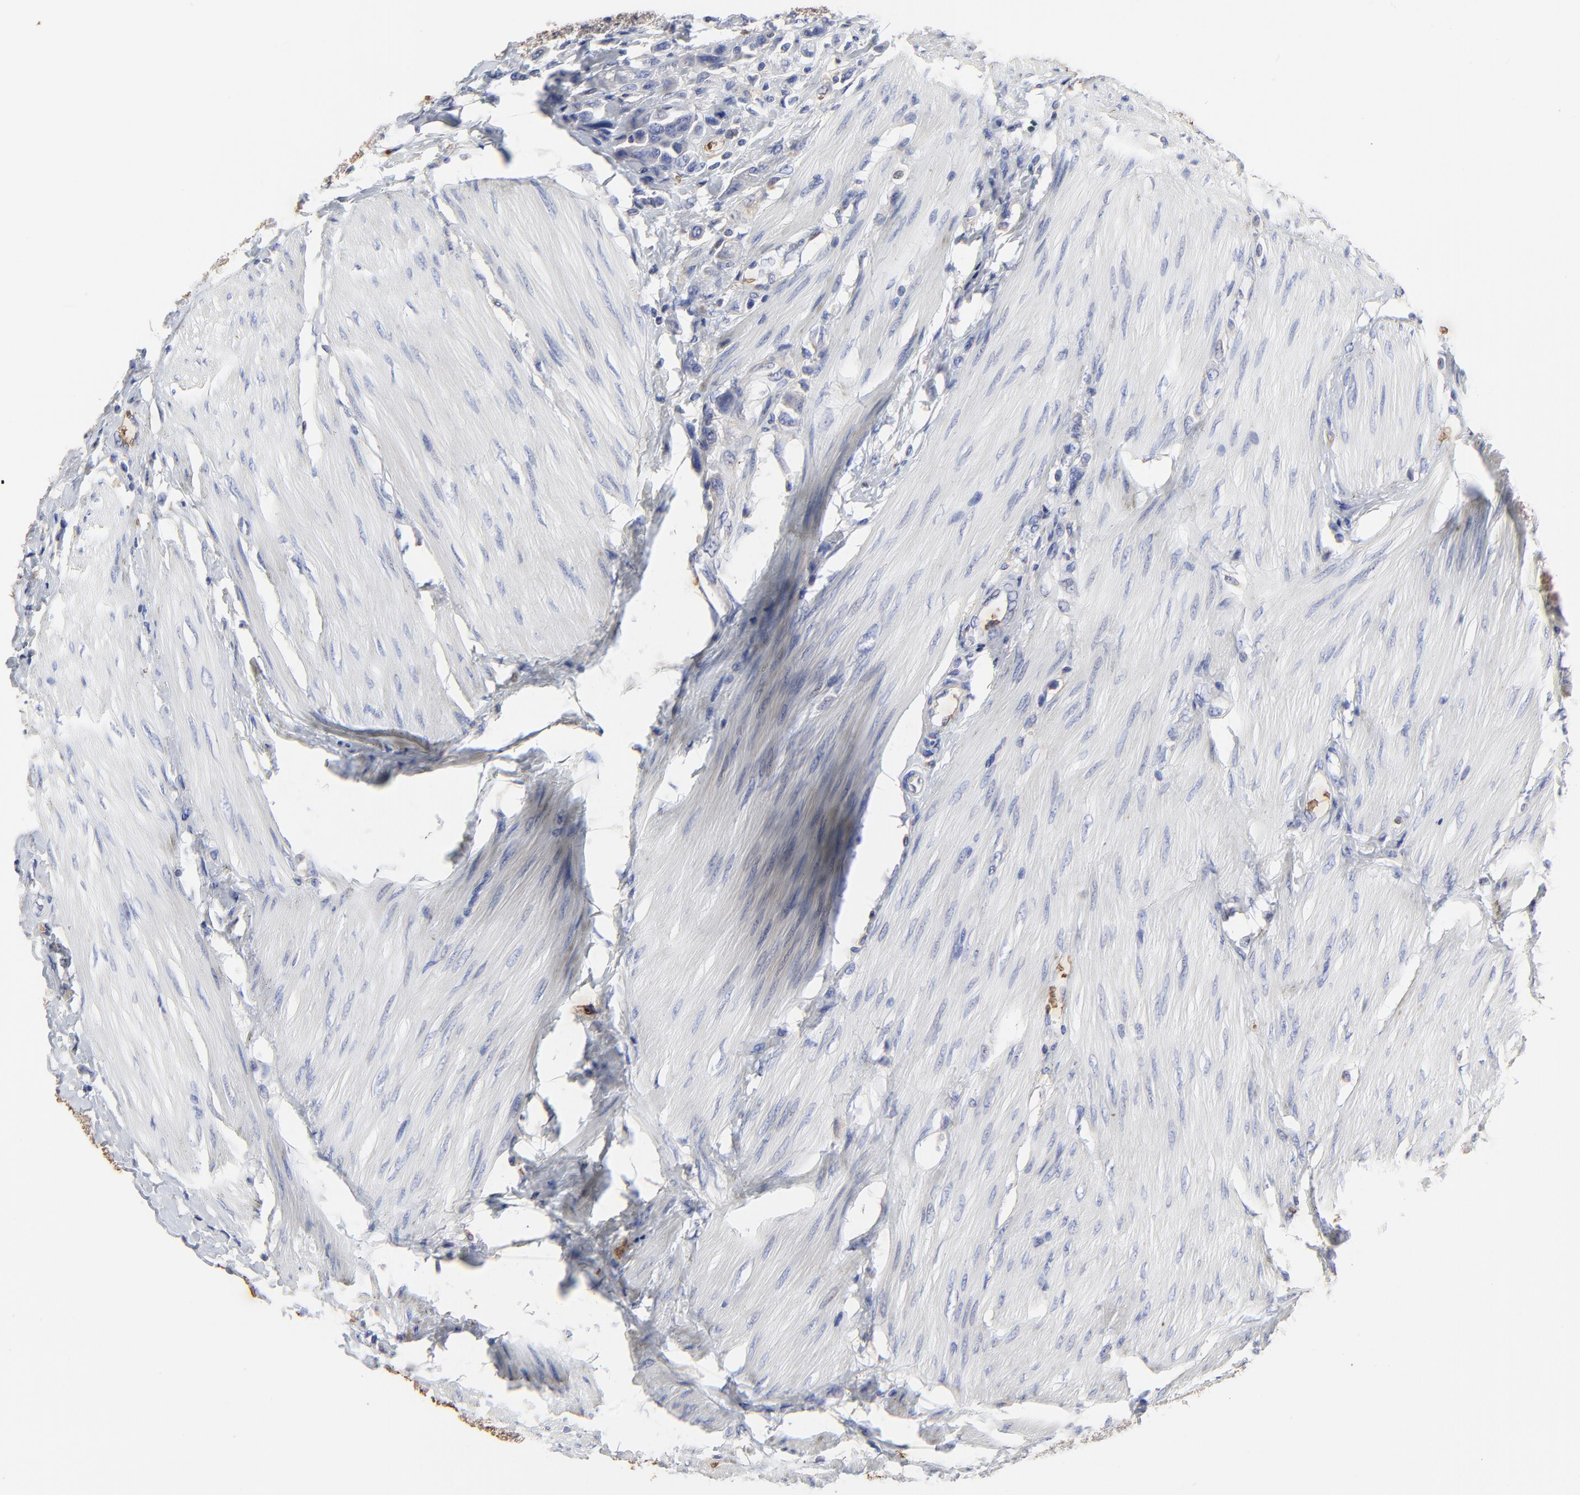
{"staining": {"intensity": "negative", "quantity": "none", "location": "none"}, "tissue": "urothelial cancer", "cell_type": "Tumor cells", "image_type": "cancer", "snomed": [{"axis": "morphology", "description": "Urothelial carcinoma, High grade"}, {"axis": "topography", "description": "Urinary bladder"}], "caption": "IHC photomicrograph of high-grade urothelial carcinoma stained for a protein (brown), which shows no staining in tumor cells.", "gene": "PAG1", "patient": {"sex": "male", "age": 50}}